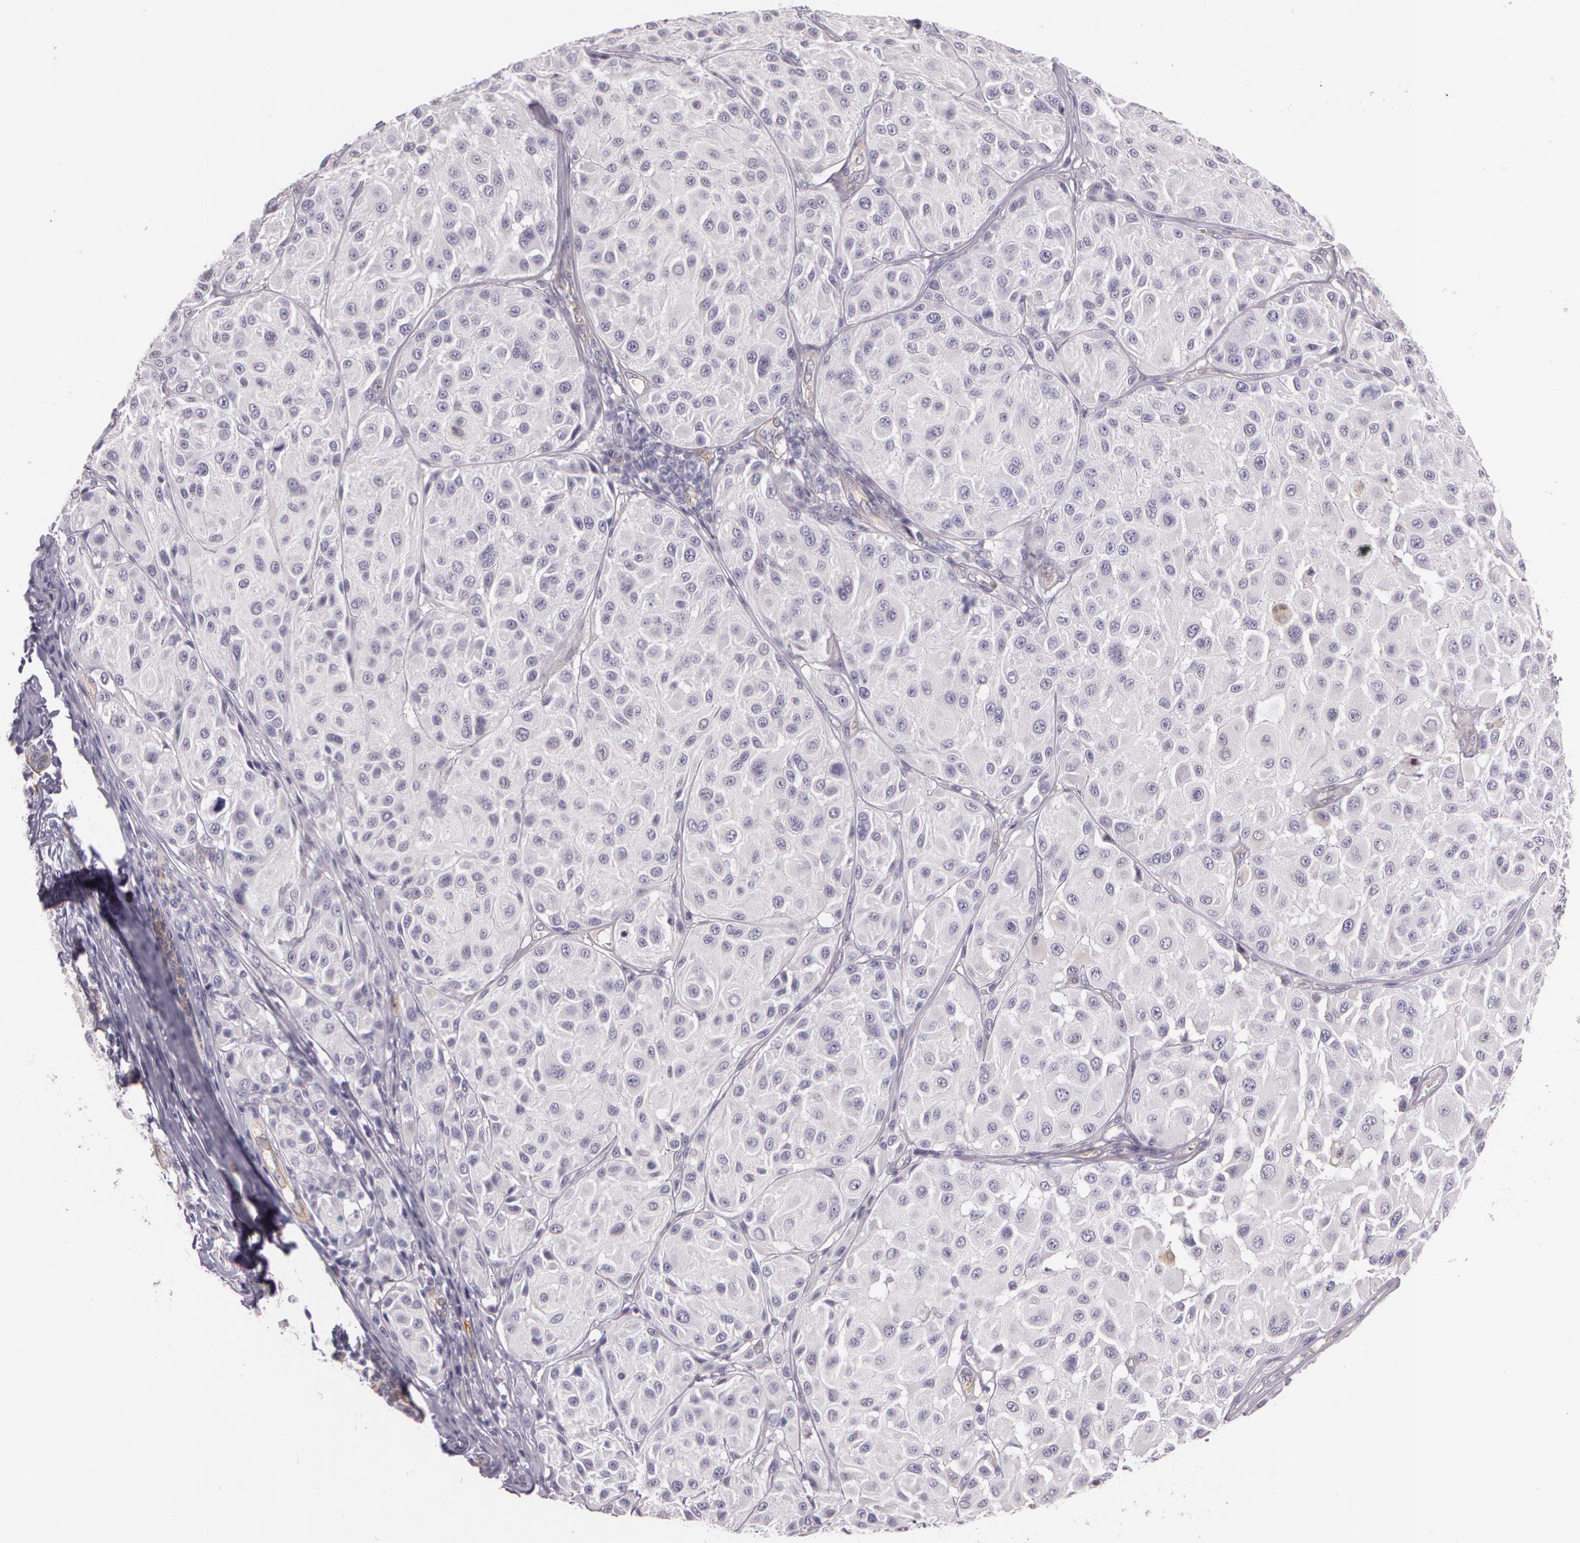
{"staining": {"intensity": "negative", "quantity": "none", "location": "none"}, "tissue": "melanoma", "cell_type": "Tumor cells", "image_type": "cancer", "snomed": [{"axis": "morphology", "description": "Malignant melanoma, NOS"}, {"axis": "topography", "description": "Skin"}], "caption": "Malignant melanoma was stained to show a protein in brown. There is no significant staining in tumor cells.", "gene": "APP", "patient": {"sex": "male", "age": 36}}